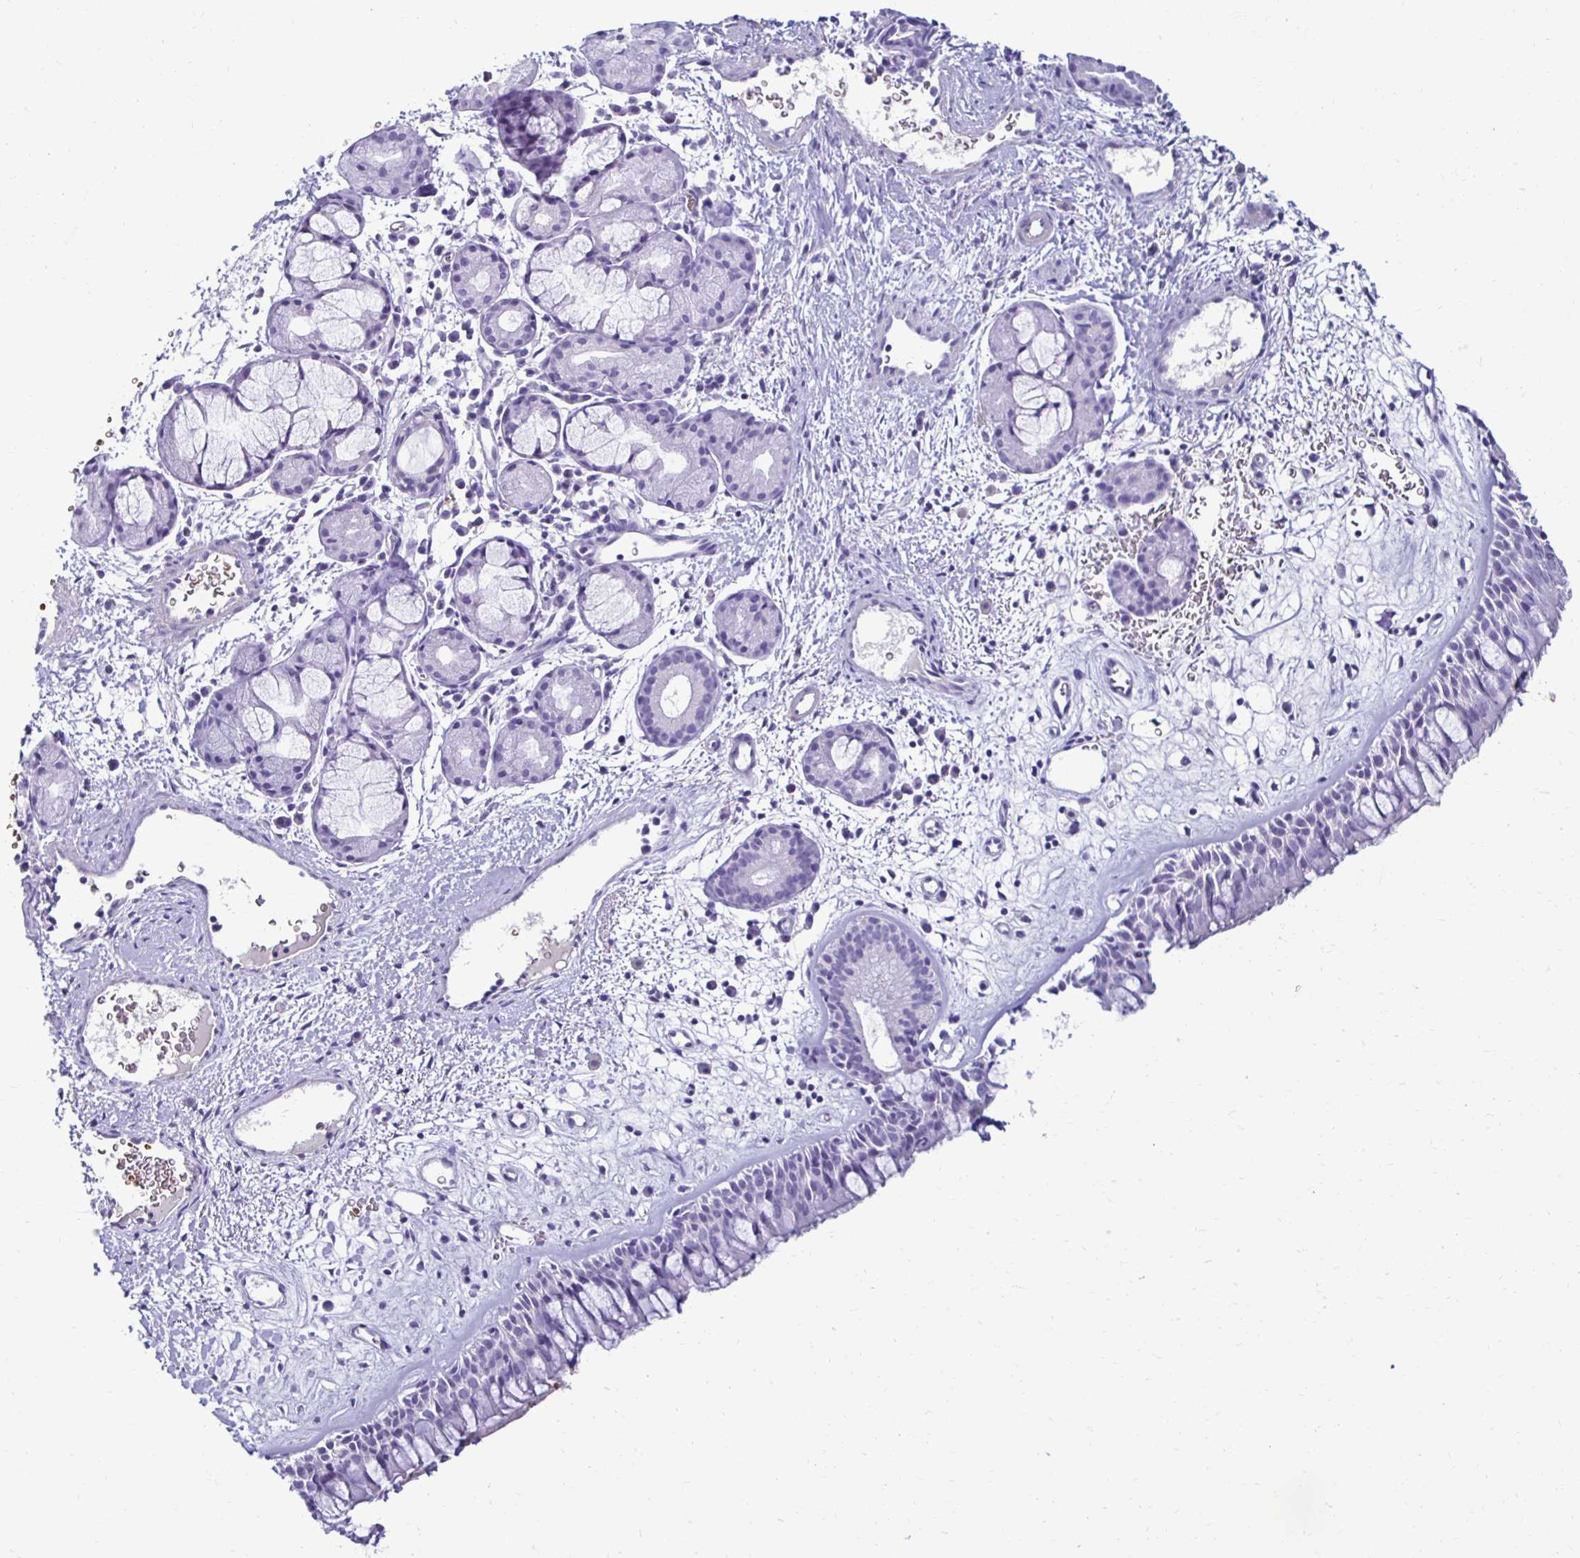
{"staining": {"intensity": "negative", "quantity": "none", "location": "none"}, "tissue": "nasopharynx", "cell_type": "Respiratory epithelial cells", "image_type": "normal", "snomed": [{"axis": "morphology", "description": "Normal tissue, NOS"}, {"axis": "topography", "description": "Nasopharynx"}], "caption": "Immunohistochemistry image of benign human nasopharynx stained for a protein (brown), which exhibits no positivity in respiratory epithelial cells.", "gene": "RHBDL3", "patient": {"sex": "male", "age": 65}}